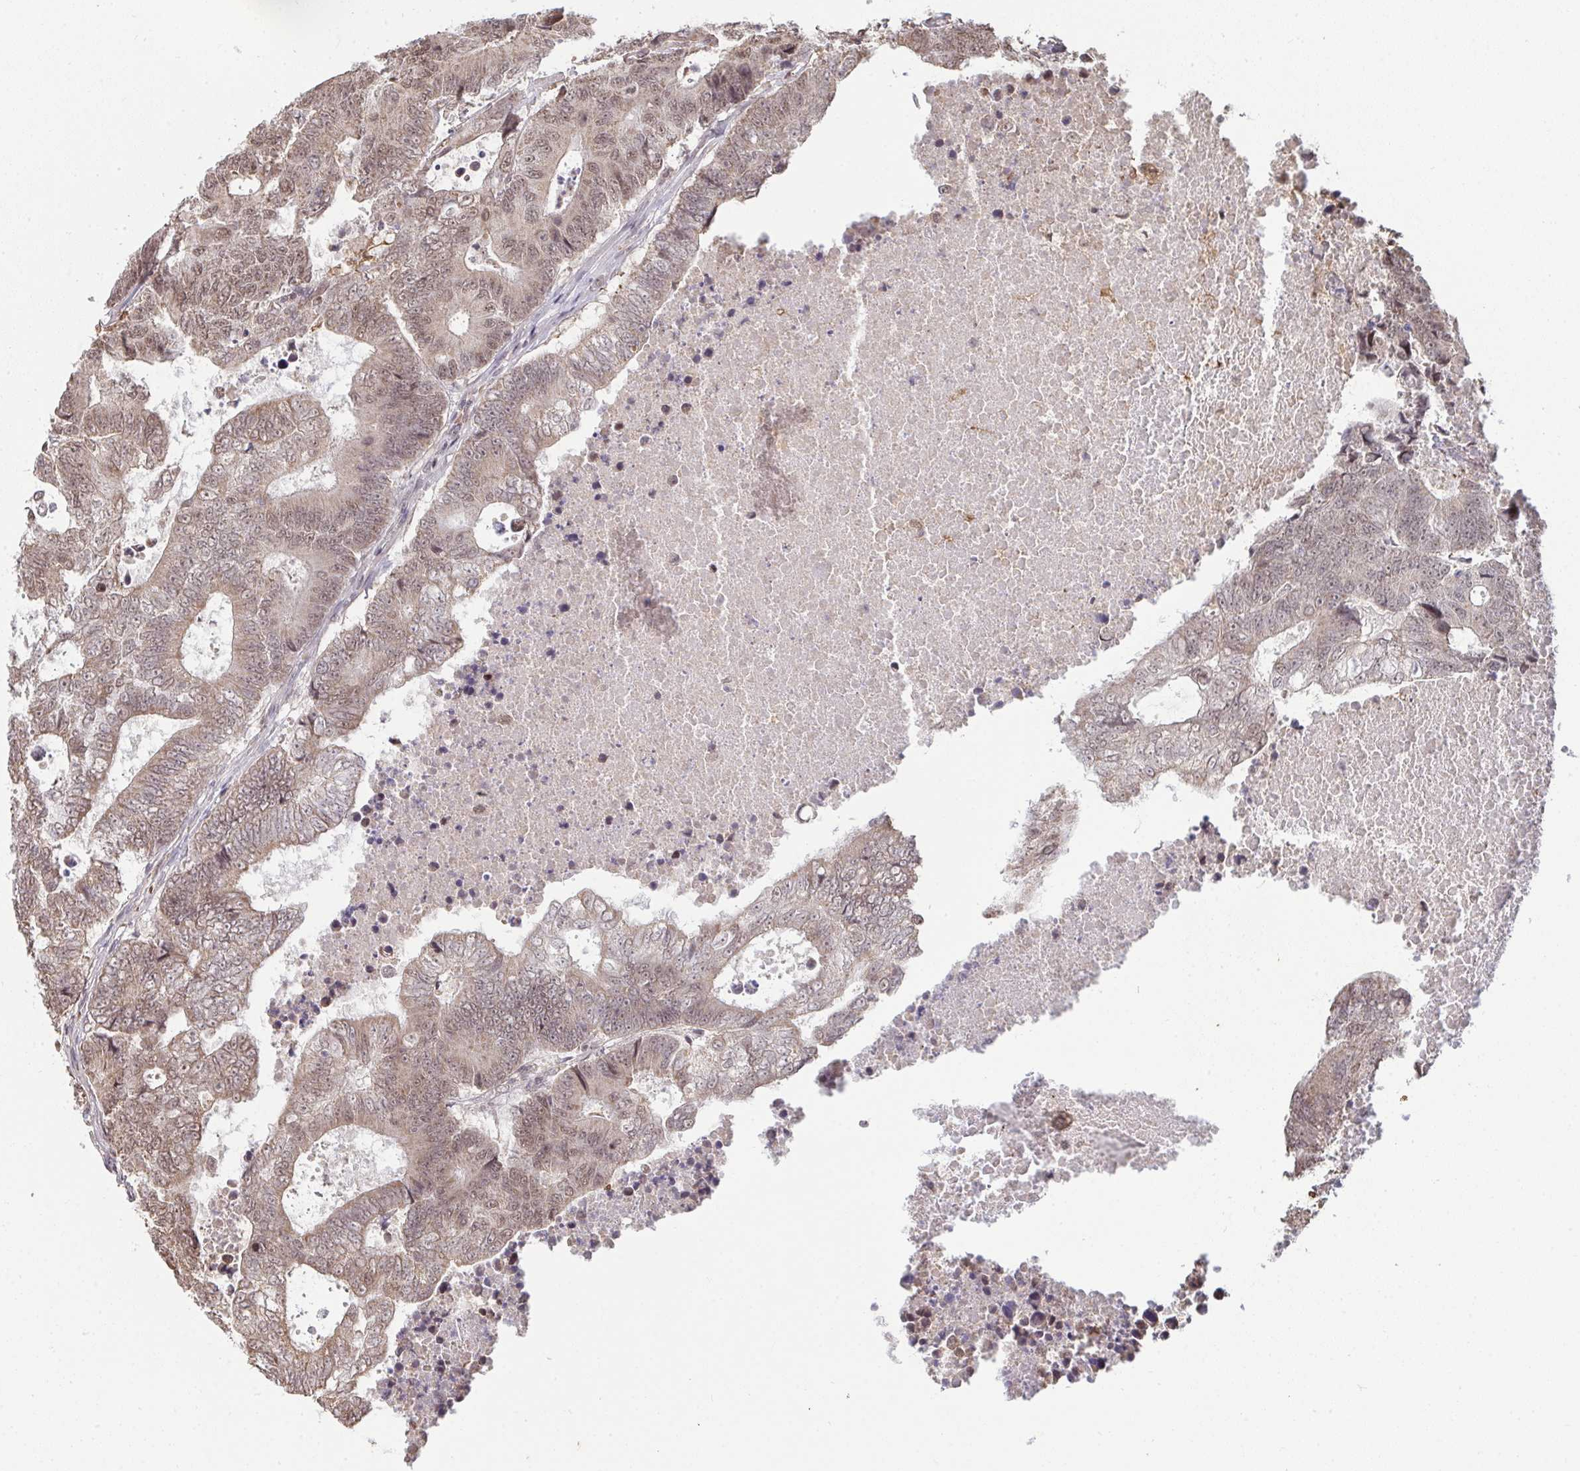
{"staining": {"intensity": "moderate", "quantity": ">75%", "location": "cytoplasmic/membranous,nuclear"}, "tissue": "colorectal cancer", "cell_type": "Tumor cells", "image_type": "cancer", "snomed": [{"axis": "morphology", "description": "Adenocarcinoma, NOS"}, {"axis": "topography", "description": "Colon"}], "caption": "A brown stain highlights moderate cytoplasmic/membranous and nuclear expression of a protein in human colorectal cancer tumor cells. The staining was performed using DAB (3,3'-diaminobenzidine) to visualize the protein expression in brown, while the nuclei were stained in blue with hematoxylin (Magnification: 20x).", "gene": "SAP30", "patient": {"sex": "female", "age": 48}}